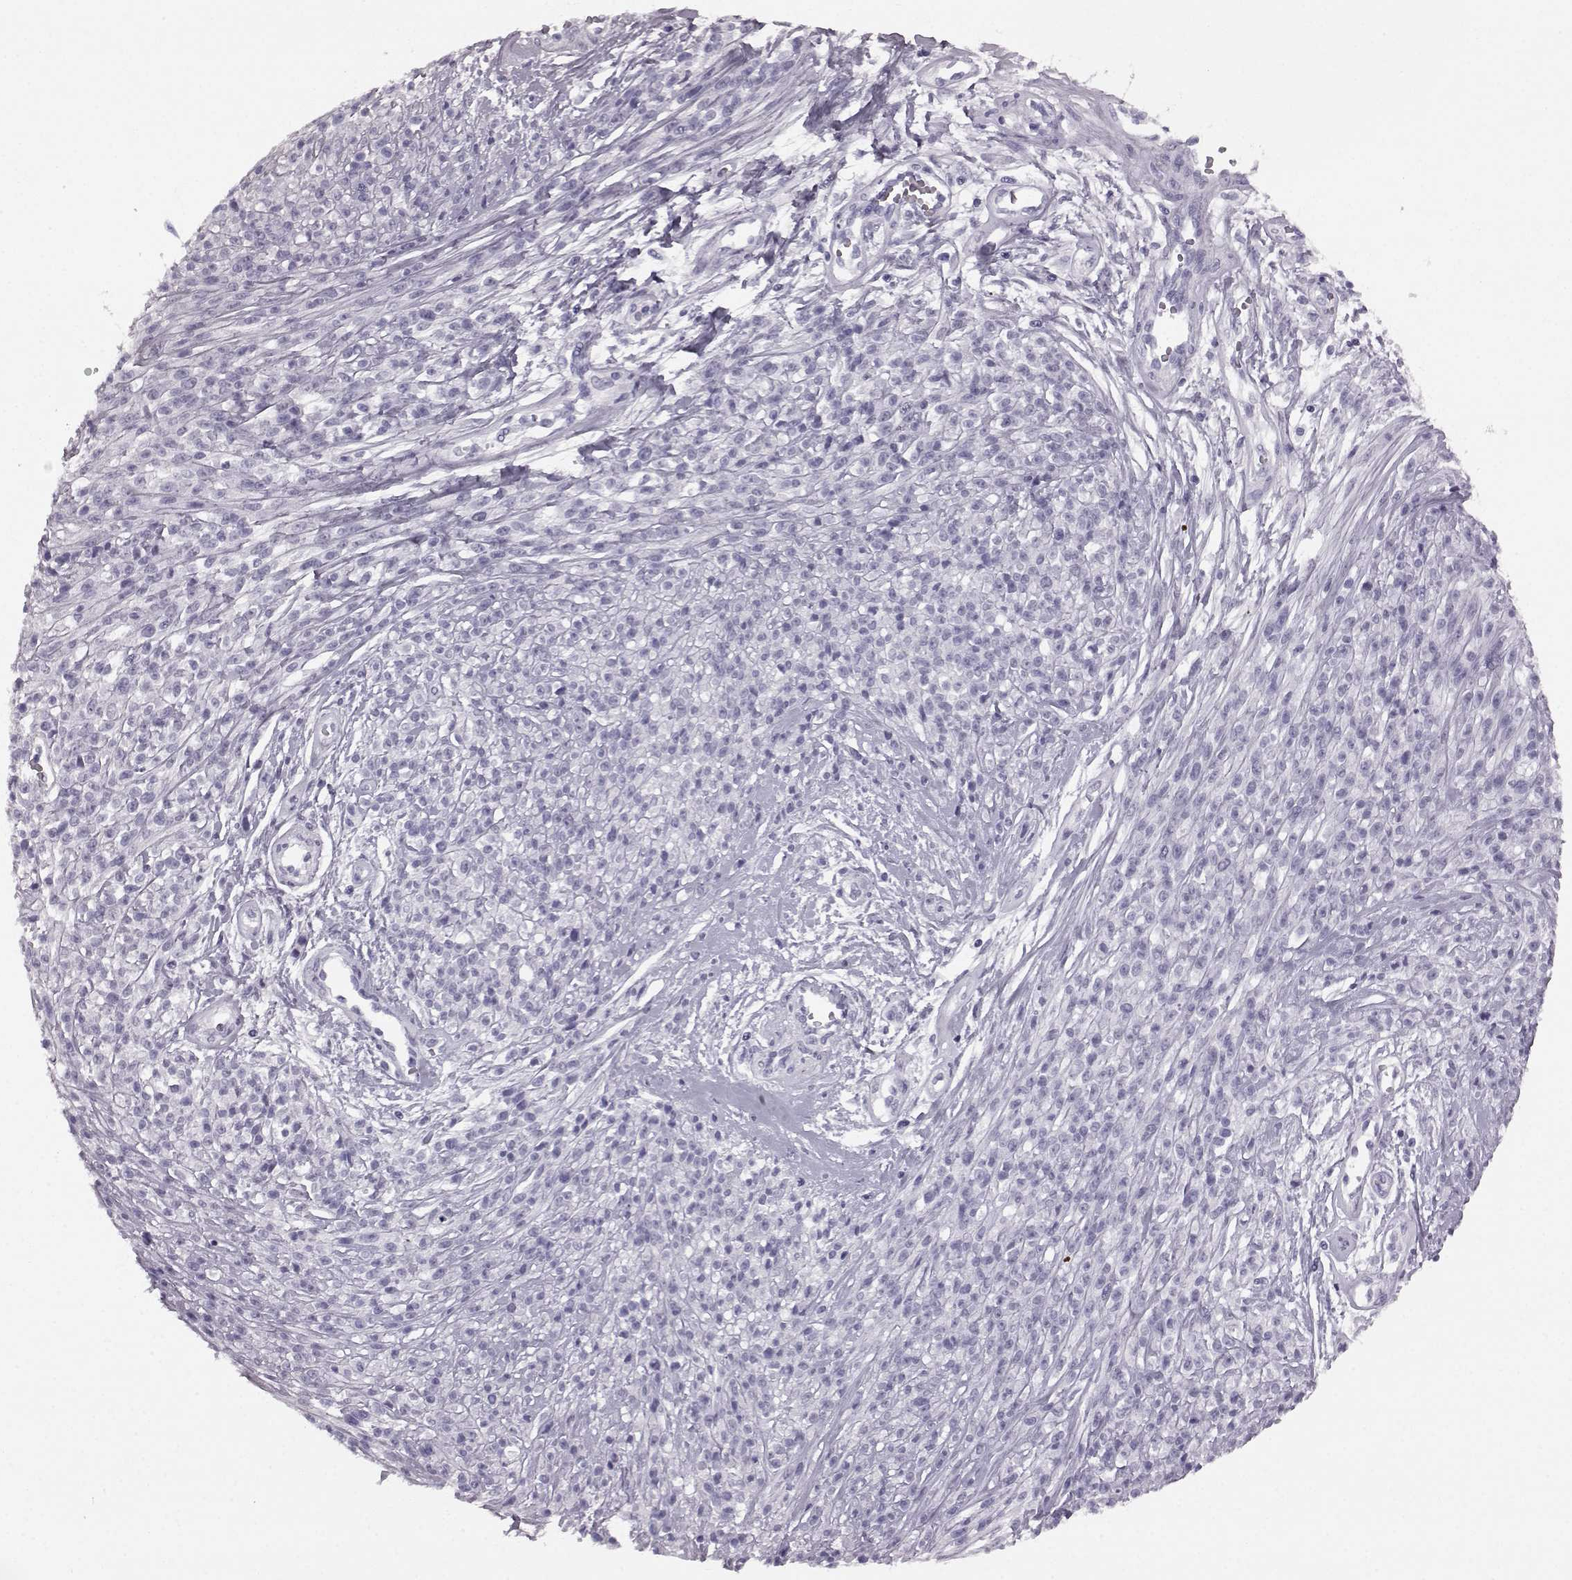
{"staining": {"intensity": "negative", "quantity": "none", "location": "none"}, "tissue": "melanoma", "cell_type": "Tumor cells", "image_type": "cancer", "snomed": [{"axis": "morphology", "description": "Malignant melanoma, NOS"}, {"axis": "topography", "description": "Skin"}, {"axis": "topography", "description": "Skin of trunk"}], "caption": "Immunohistochemistry (IHC) micrograph of neoplastic tissue: melanoma stained with DAB (3,3'-diaminobenzidine) exhibits no significant protein positivity in tumor cells. The staining was performed using DAB (3,3'-diaminobenzidine) to visualize the protein expression in brown, while the nuclei were stained in blue with hematoxylin (Magnification: 20x).", "gene": "AIPL1", "patient": {"sex": "male", "age": 74}}